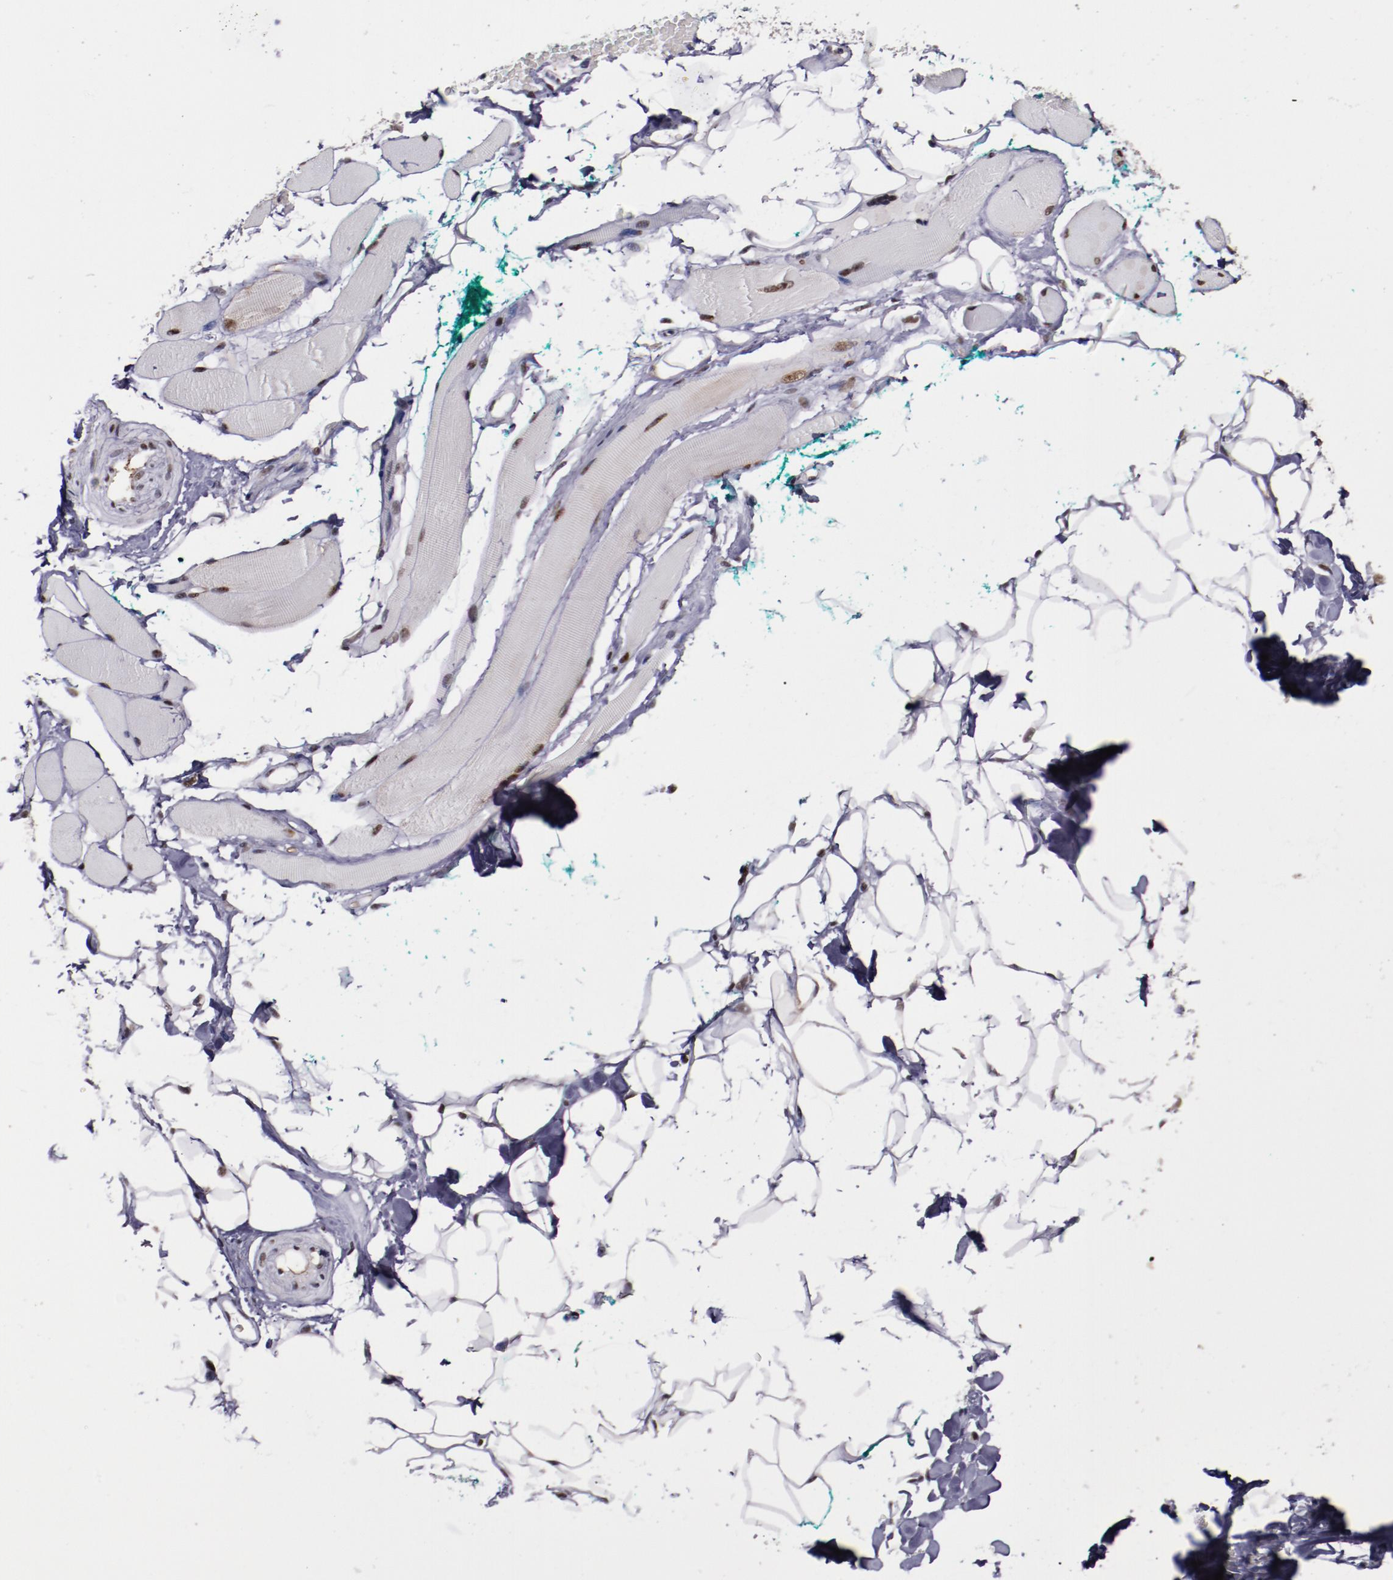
{"staining": {"intensity": "moderate", "quantity": "25%-75%", "location": "cytoplasmic/membranous,nuclear"}, "tissue": "skeletal muscle", "cell_type": "Myocytes", "image_type": "normal", "snomed": [{"axis": "morphology", "description": "Normal tissue, NOS"}, {"axis": "topography", "description": "Skeletal muscle"}, {"axis": "topography", "description": "Peripheral nerve tissue"}], "caption": "A high-resolution photomicrograph shows IHC staining of normal skeletal muscle, which reveals moderate cytoplasmic/membranous,nuclear positivity in approximately 25%-75% of myocytes.", "gene": "PPP4R3A", "patient": {"sex": "female", "age": 84}}